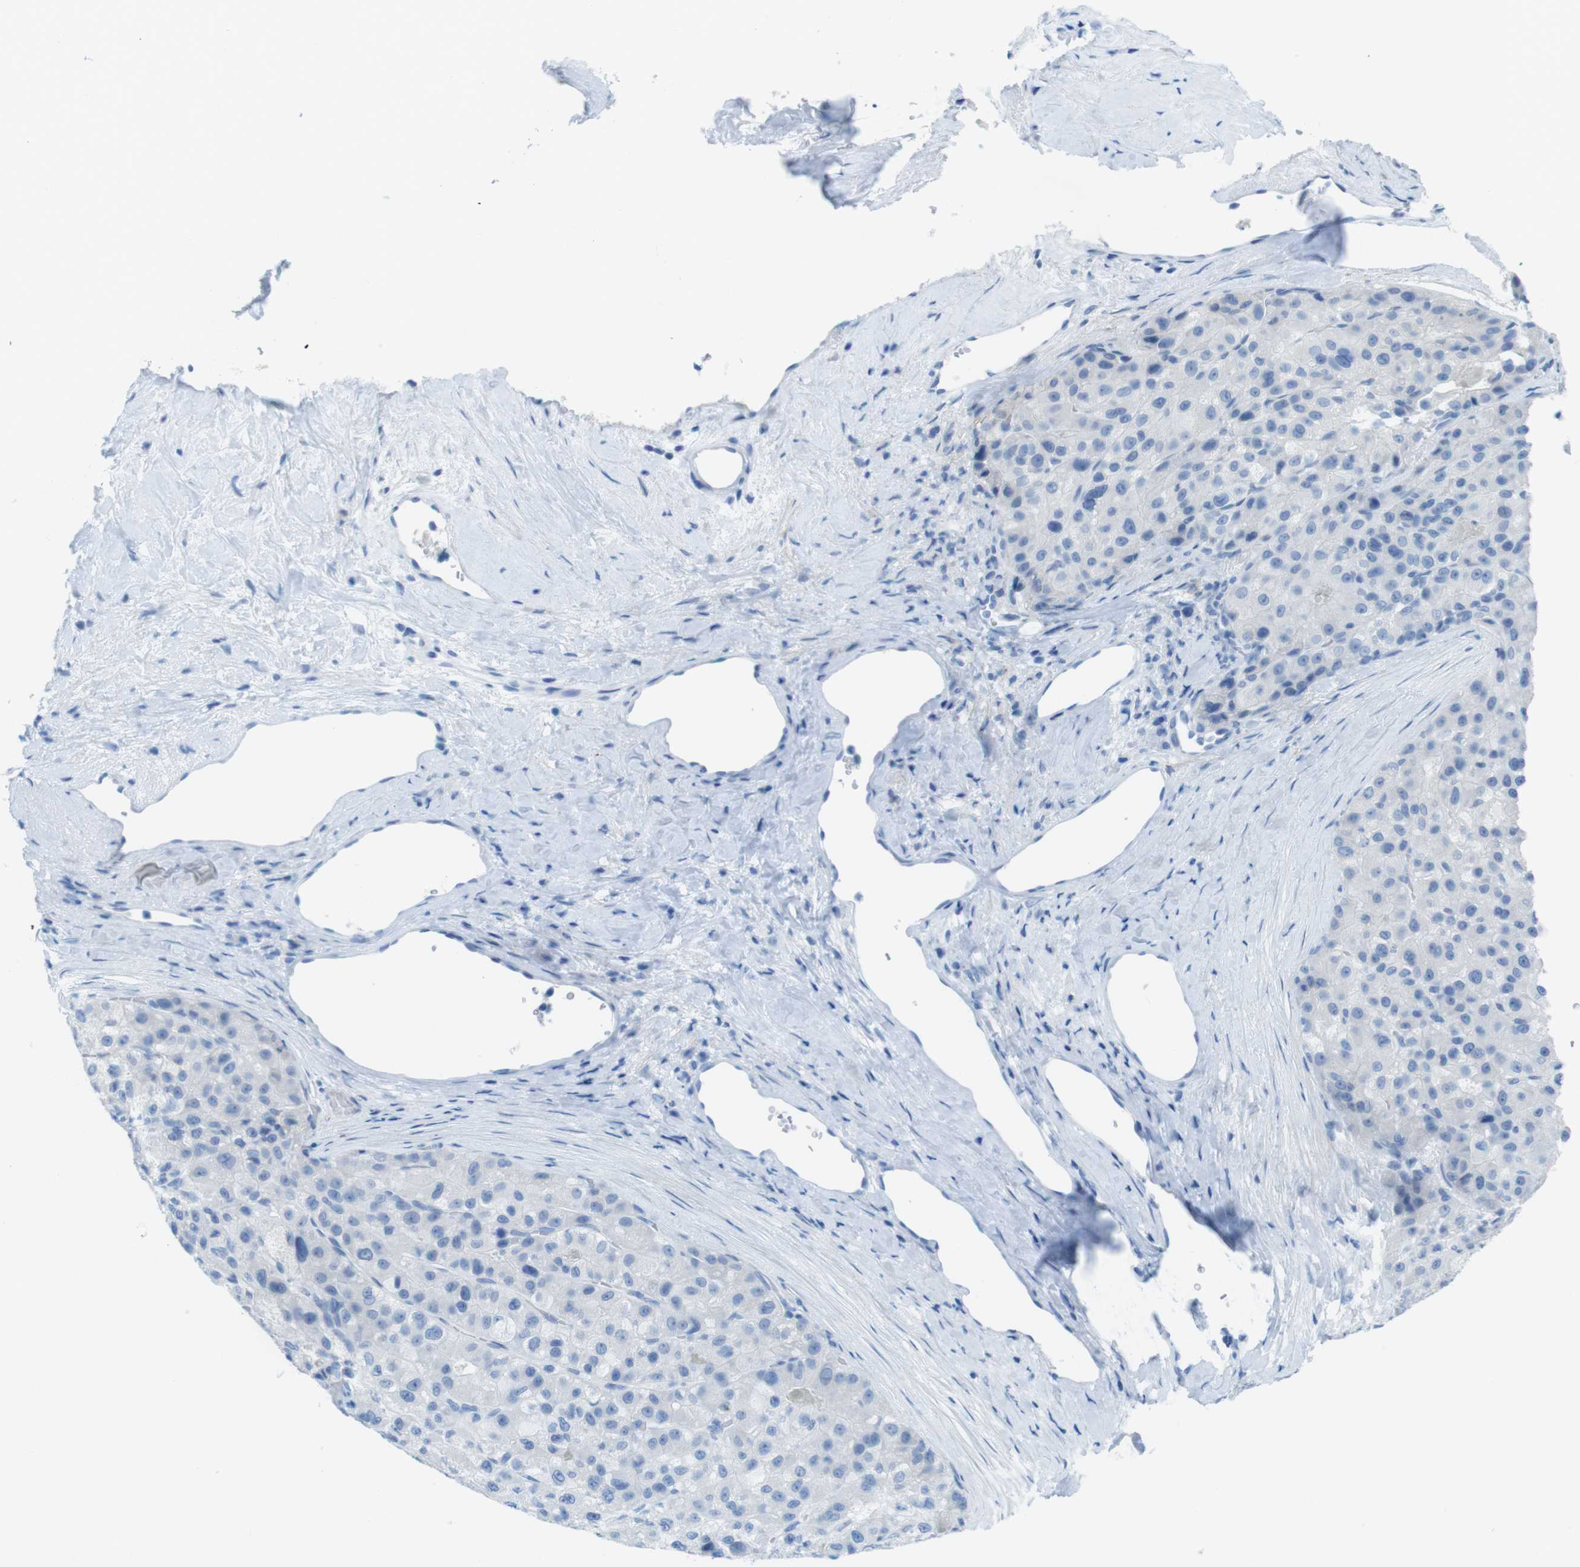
{"staining": {"intensity": "negative", "quantity": "none", "location": "none"}, "tissue": "liver cancer", "cell_type": "Tumor cells", "image_type": "cancer", "snomed": [{"axis": "morphology", "description": "Carcinoma, Hepatocellular, NOS"}, {"axis": "topography", "description": "Liver"}], "caption": "High power microscopy micrograph of an IHC micrograph of hepatocellular carcinoma (liver), revealing no significant expression in tumor cells. The staining is performed using DAB (3,3'-diaminobenzidine) brown chromogen with nuclei counter-stained in using hematoxylin.", "gene": "GAP43", "patient": {"sex": "male", "age": 80}}